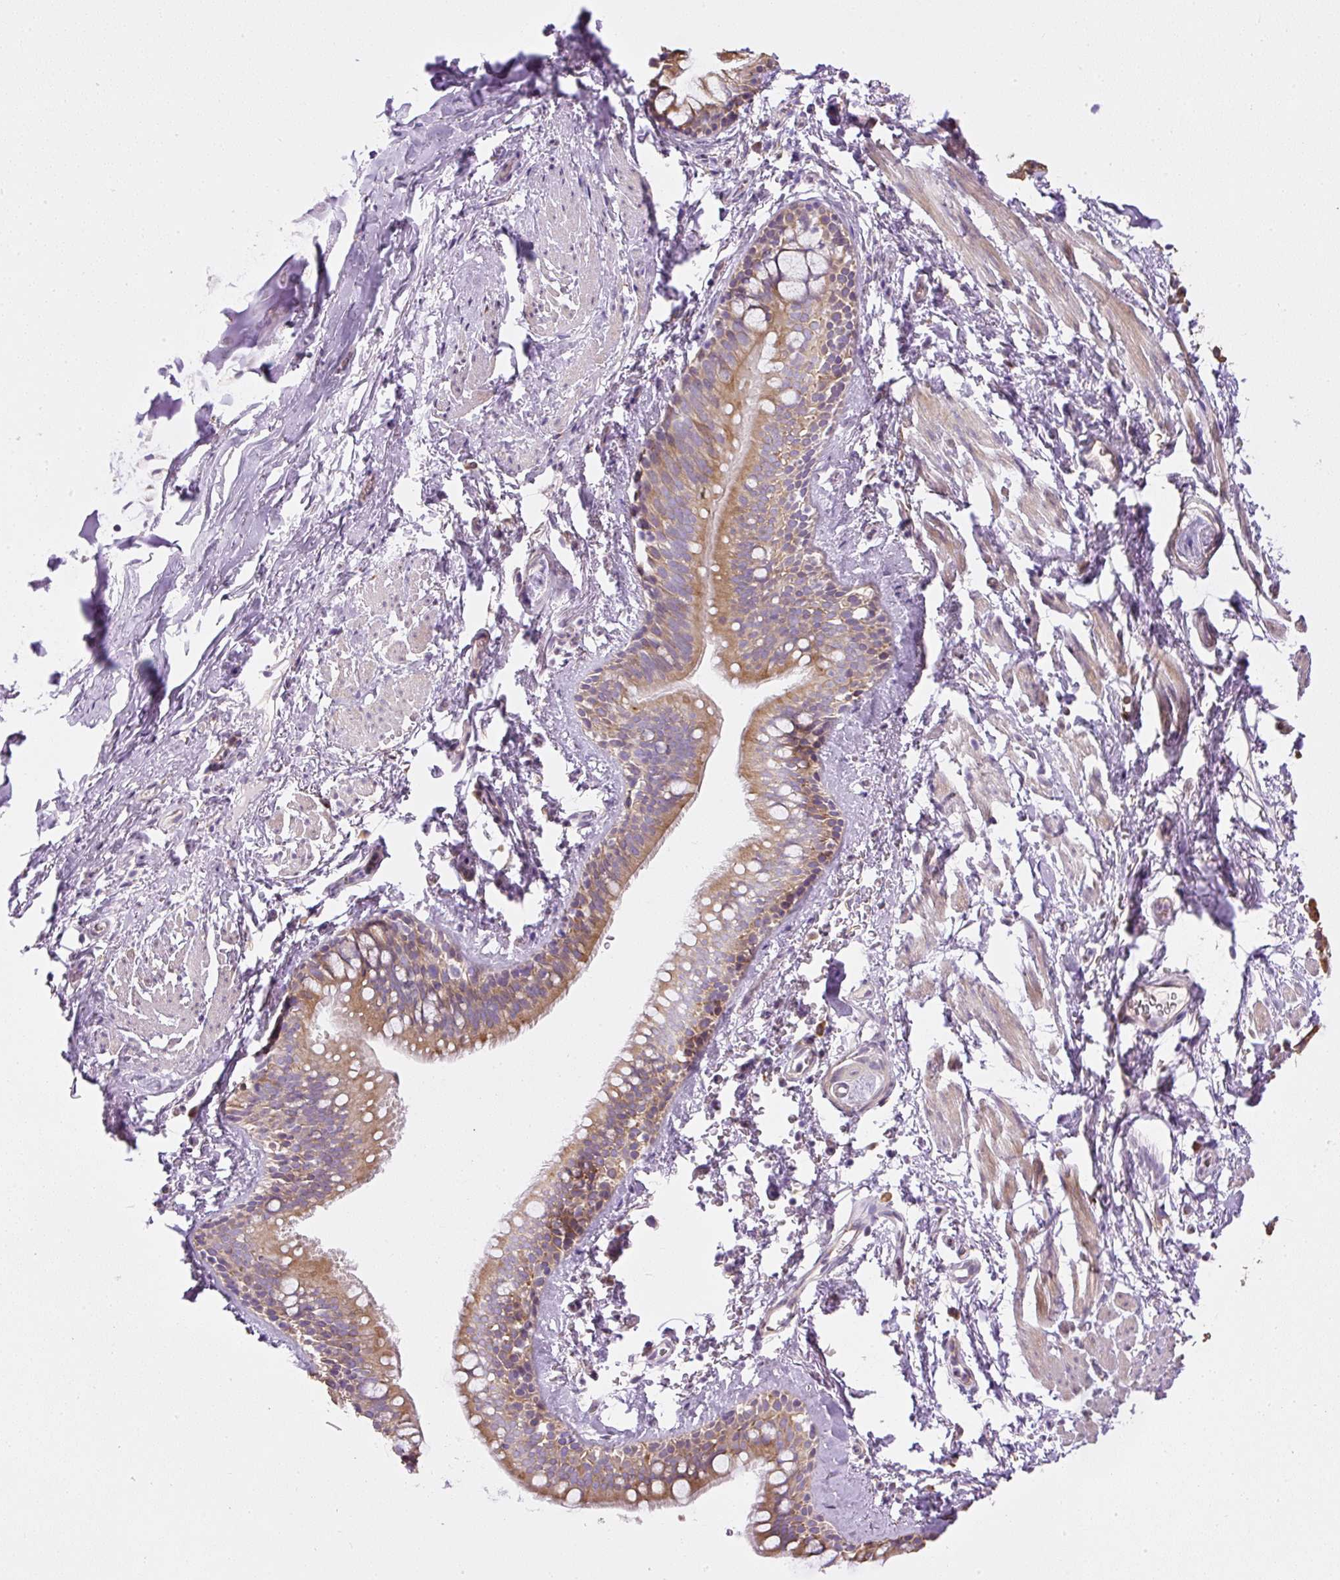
{"staining": {"intensity": "negative", "quantity": "none", "location": "none"}, "tissue": "soft tissue", "cell_type": "Fibroblasts", "image_type": "normal", "snomed": [{"axis": "morphology", "description": "Normal tissue, NOS"}, {"axis": "morphology", "description": "Squamous cell carcinoma, NOS"}, {"axis": "topography", "description": "Bronchus"}, {"axis": "topography", "description": "Lung"}], "caption": "There is no significant staining in fibroblasts of soft tissue. (Stains: DAB (3,3'-diaminobenzidine) immunohistochemistry with hematoxylin counter stain, Microscopy: brightfield microscopy at high magnification).", "gene": "FAM149A", "patient": {"sex": "female", "age": 70}}